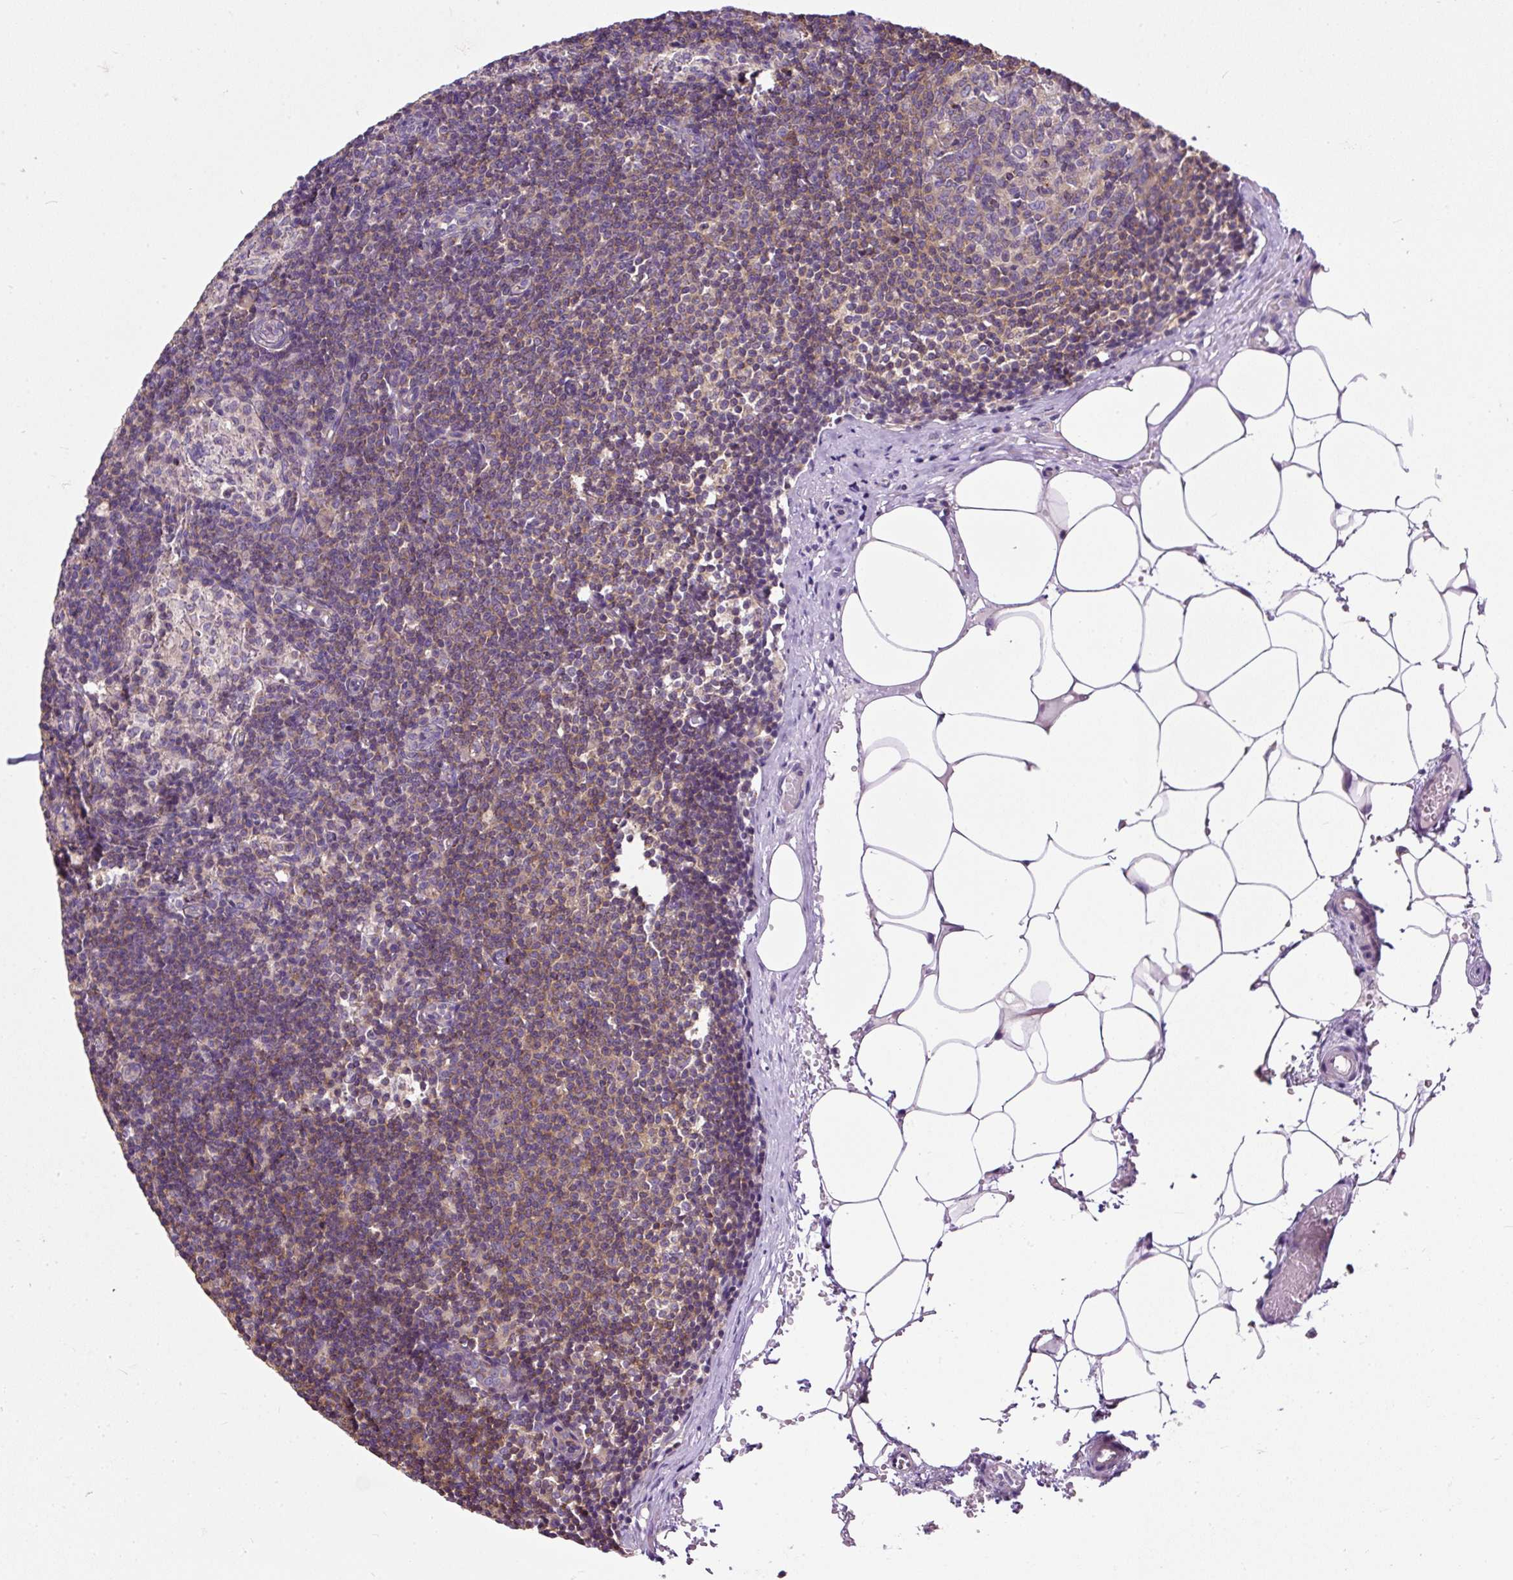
{"staining": {"intensity": "negative", "quantity": "none", "location": "none"}, "tissue": "lymph node", "cell_type": "Germinal center cells", "image_type": "normal", "snomed": [{"axis": "morphology", "description": "Normal tissue, NOS"}, {"axis": "topography", "description": "Lymph node"}], "caption": "Immunohistochemistry of normal lymph node exhibits no staining in germinal center cells.", "gene": "ZNF547", "patient": {"sex": "male", "age": 49}}